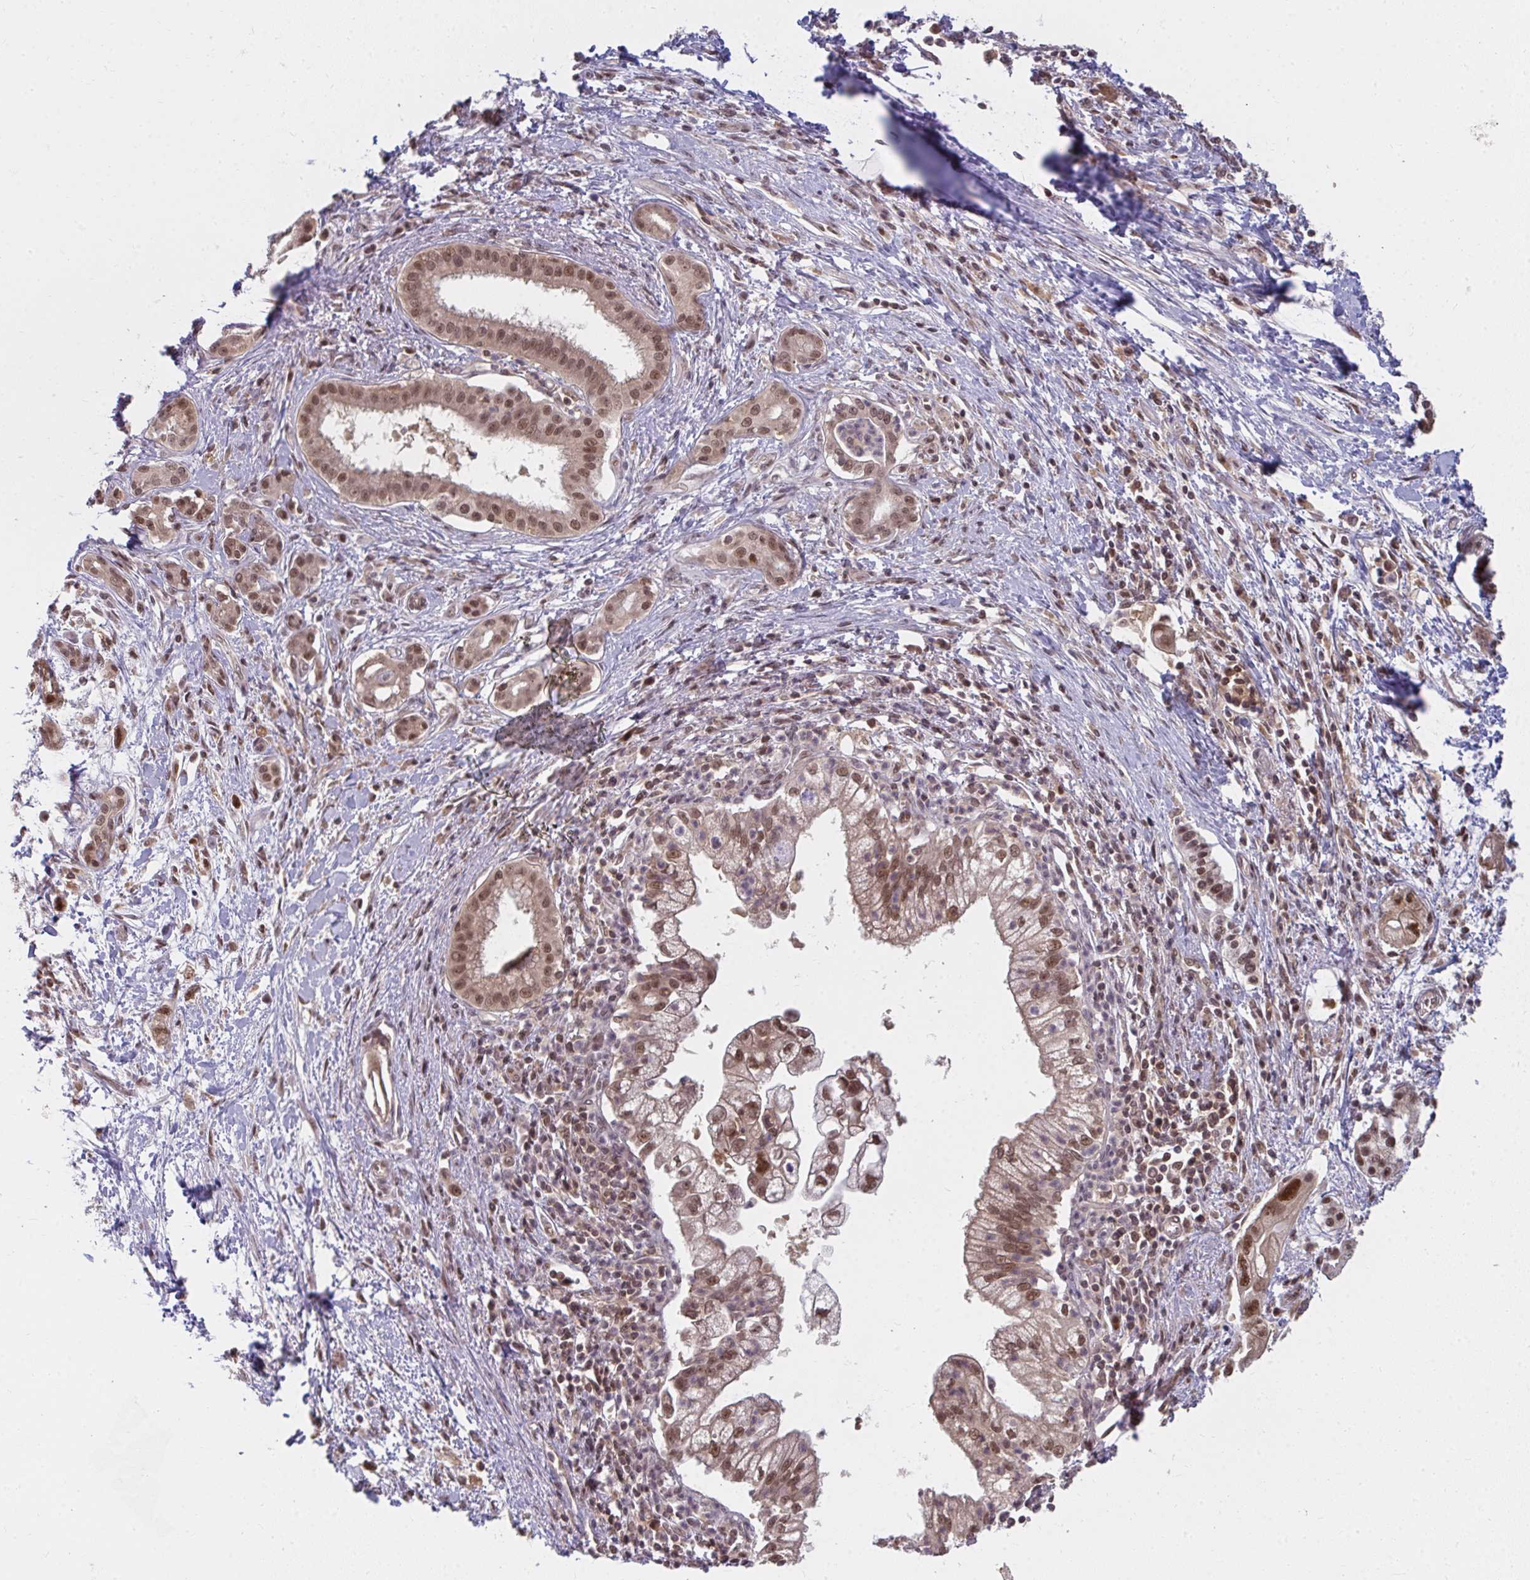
{"staining": {"intensity": "moderate", "quantity": ">75%", "location": "cytoplasmic/membranous,nuclear"}, "tissue": "pancreatic cancer", "cell_type": "Tumor cells", "image_type": "cancer", "snomed": [{"axis": "morphology", "description": "Adenocarcinoma, NOS"}, {"axis": "topography", "description": "Pancreas"}], "caption": "Immunohistochemistry (IHC) (DAB) staining of pancreatic cancer demonstrates moderate cytoplasmic/membranous and nuclear protein staining in about >75% of tumor cells.", "gene": "GTF3C6", "patient": {"sex": "male", "age": 70}}